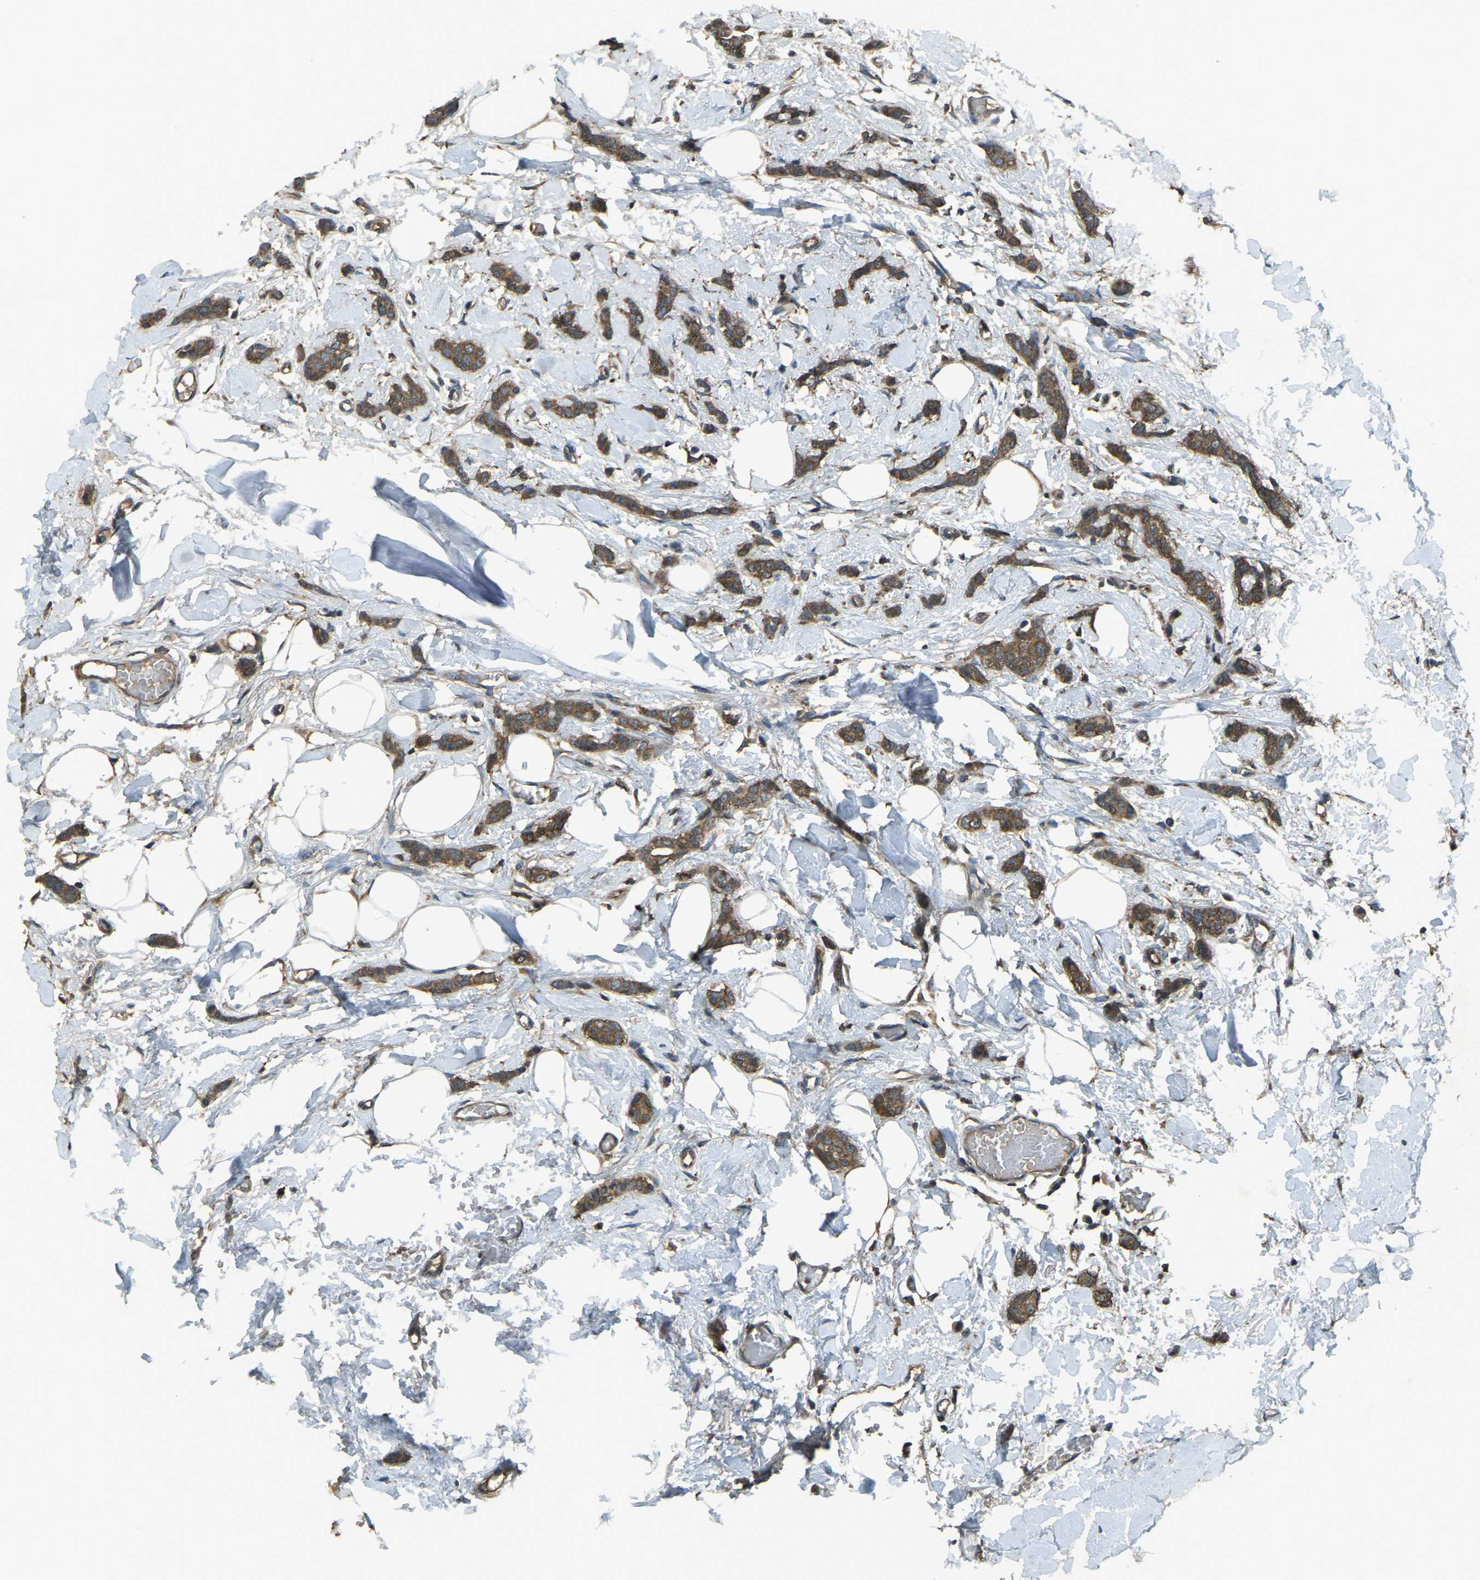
{"staining": {"intensity": "strong", "quantity": ">75%", "location": "cytoplasmic/membranous"}, "tissue": "breast cancer", "cell_type": "Tumor cells", "image_type": "cancer", "snomed": [{"axis": "morphology", "description": "Lobular carcinoma"}, {"axis": "topography", "description": "Skin"}, {"axis": "topography", "description": "Breast"}], "caption": "Immunohistochemical staining of lobular carcinoma (breast) exhibits high levels of strong cytoplasmic/membranous expression in approximately >75% of tumor cells.", "gene": "AIMP1", "patient": {"sex": "female", "age": 46}}